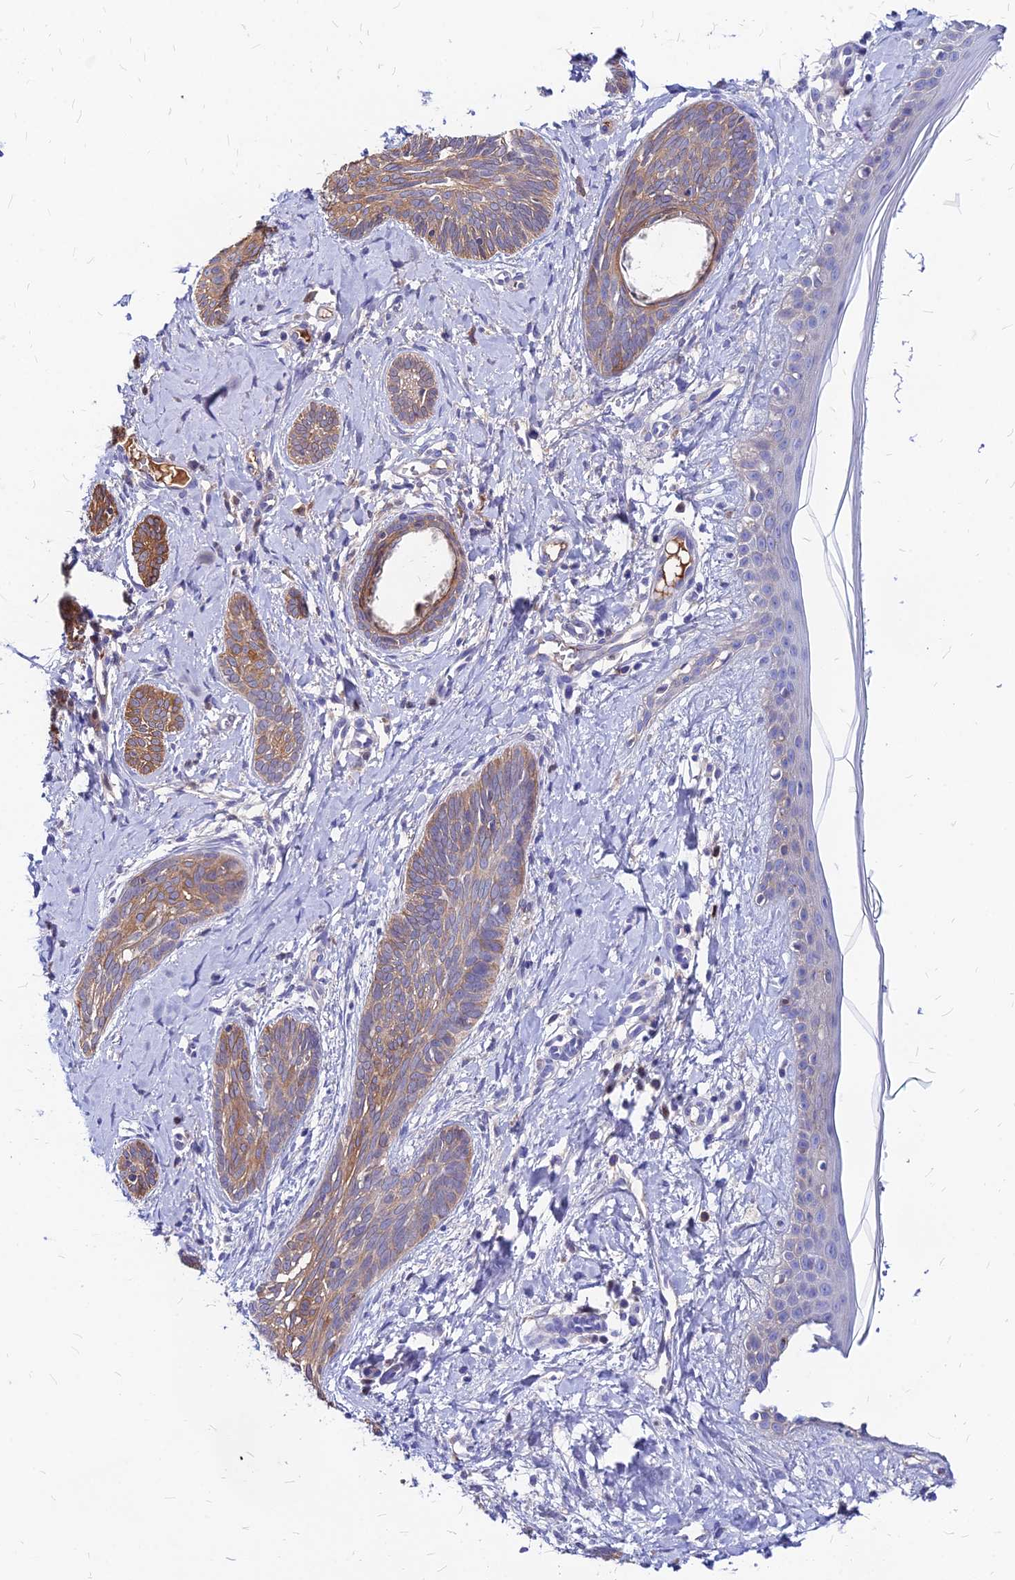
{"staining": {"intensity": "moderate", "quantity": ">75%", "location": "cytoplasmic/membranous"}, "tissue": "skin cancer", "cell_type": "Tumor cells", "image_type": "cancer", "snomed": [{"axis": "morphology", "description": "Basal cell carcinoma"}, {"axis": "topography", "description": "Skin"}], "caption": "Immunohistochemical staining of human basal cell carcinoma (skin) shows moderate cytoplasmic/membranous protein positivity in approximately >75% of tumor cells.", "gene": "ACSM6", "patient": {"sex": "female", "age": 81}}